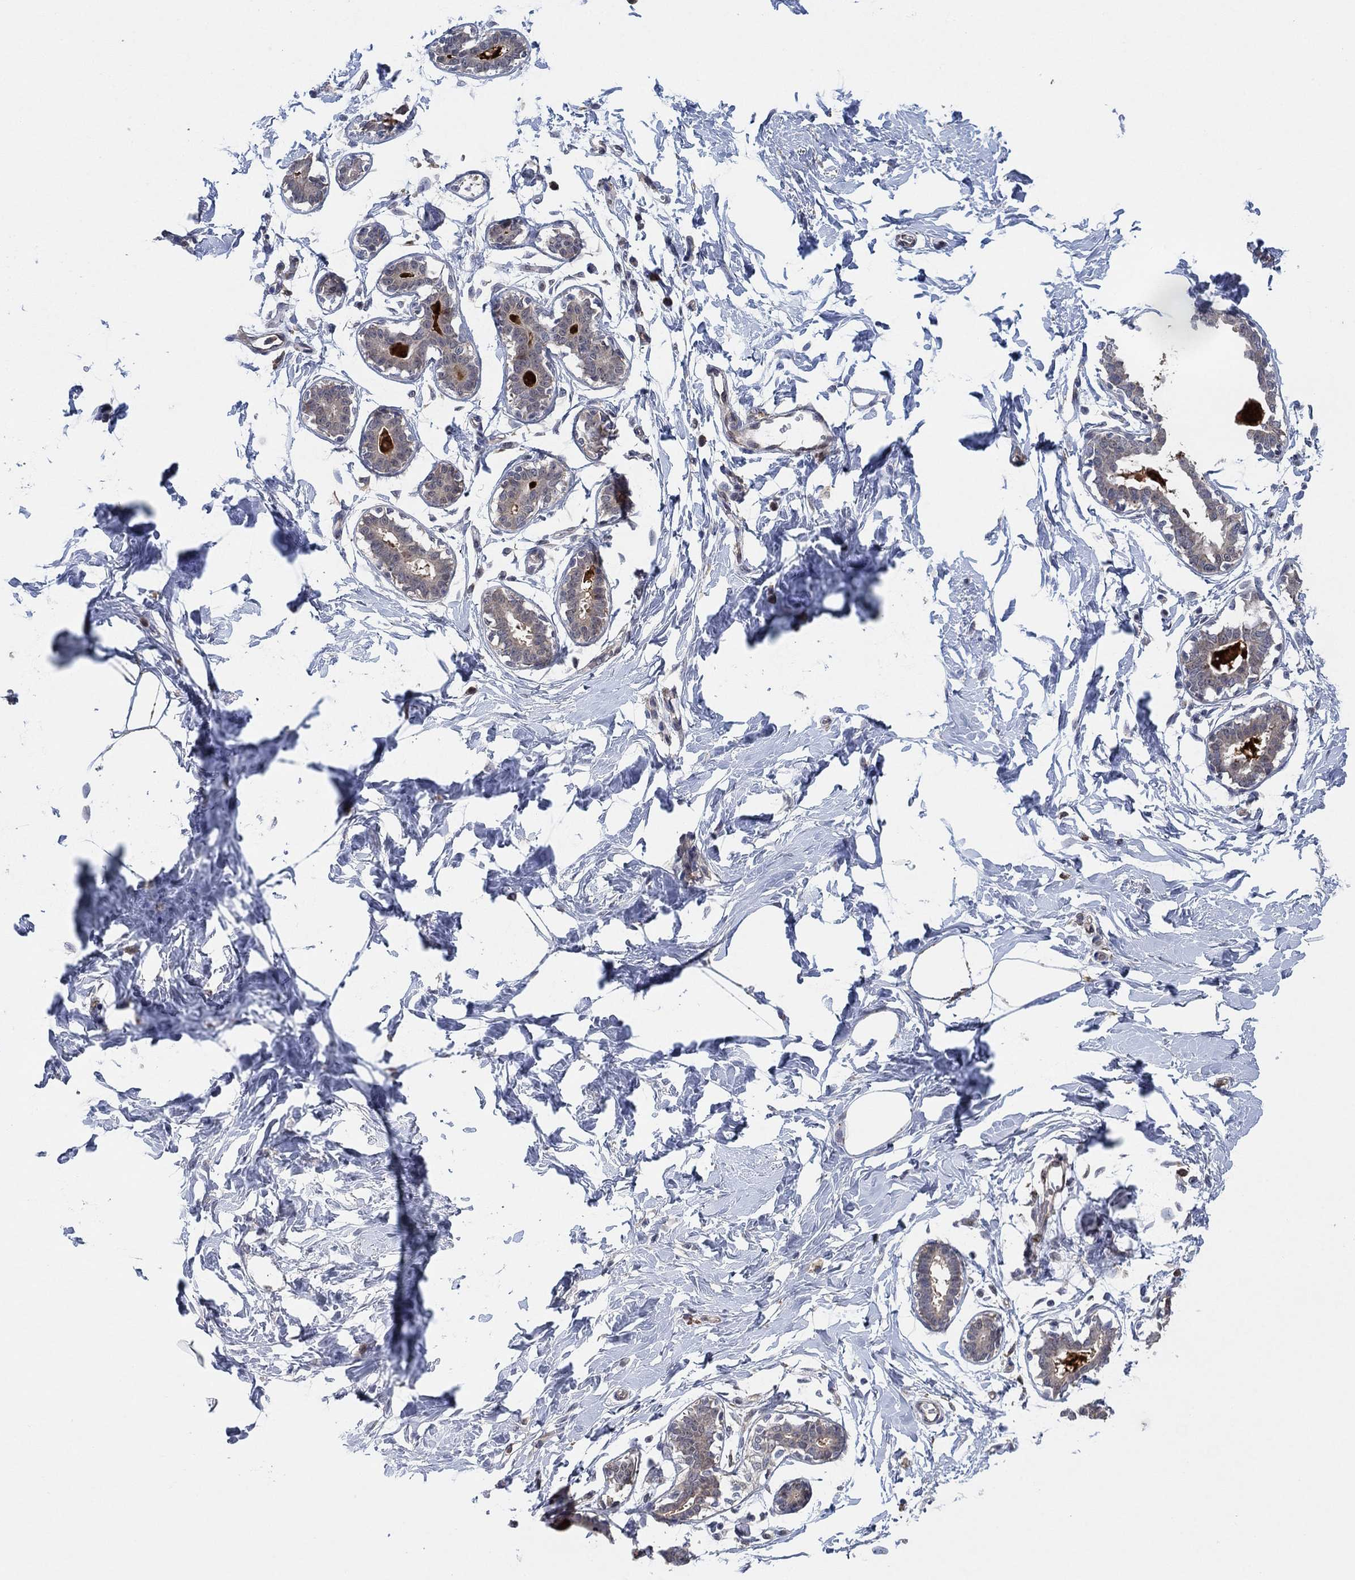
{"staining": {"intensity": "negative", "quantity": "none", "location": "none"}, "tissue": "breast", "cell_type": "Adipocytes", "image_type": "normal", "snomed": [{"axis": "morphology", "description": "Normal tissue, NOS"}, {"axis": "morphology", "description": "Lobular carcinoma, in situ"}, {"axis": "topography", "description": "Breast"}], "caption": "IHC histopathology image of unremarkable breast: human breast stained with DAB (3,3'-diaminobenzidine) displays no significant protein positivity in adipocytes.", "gene": "FES", "patient": {"sex": "female", "age": 35}}